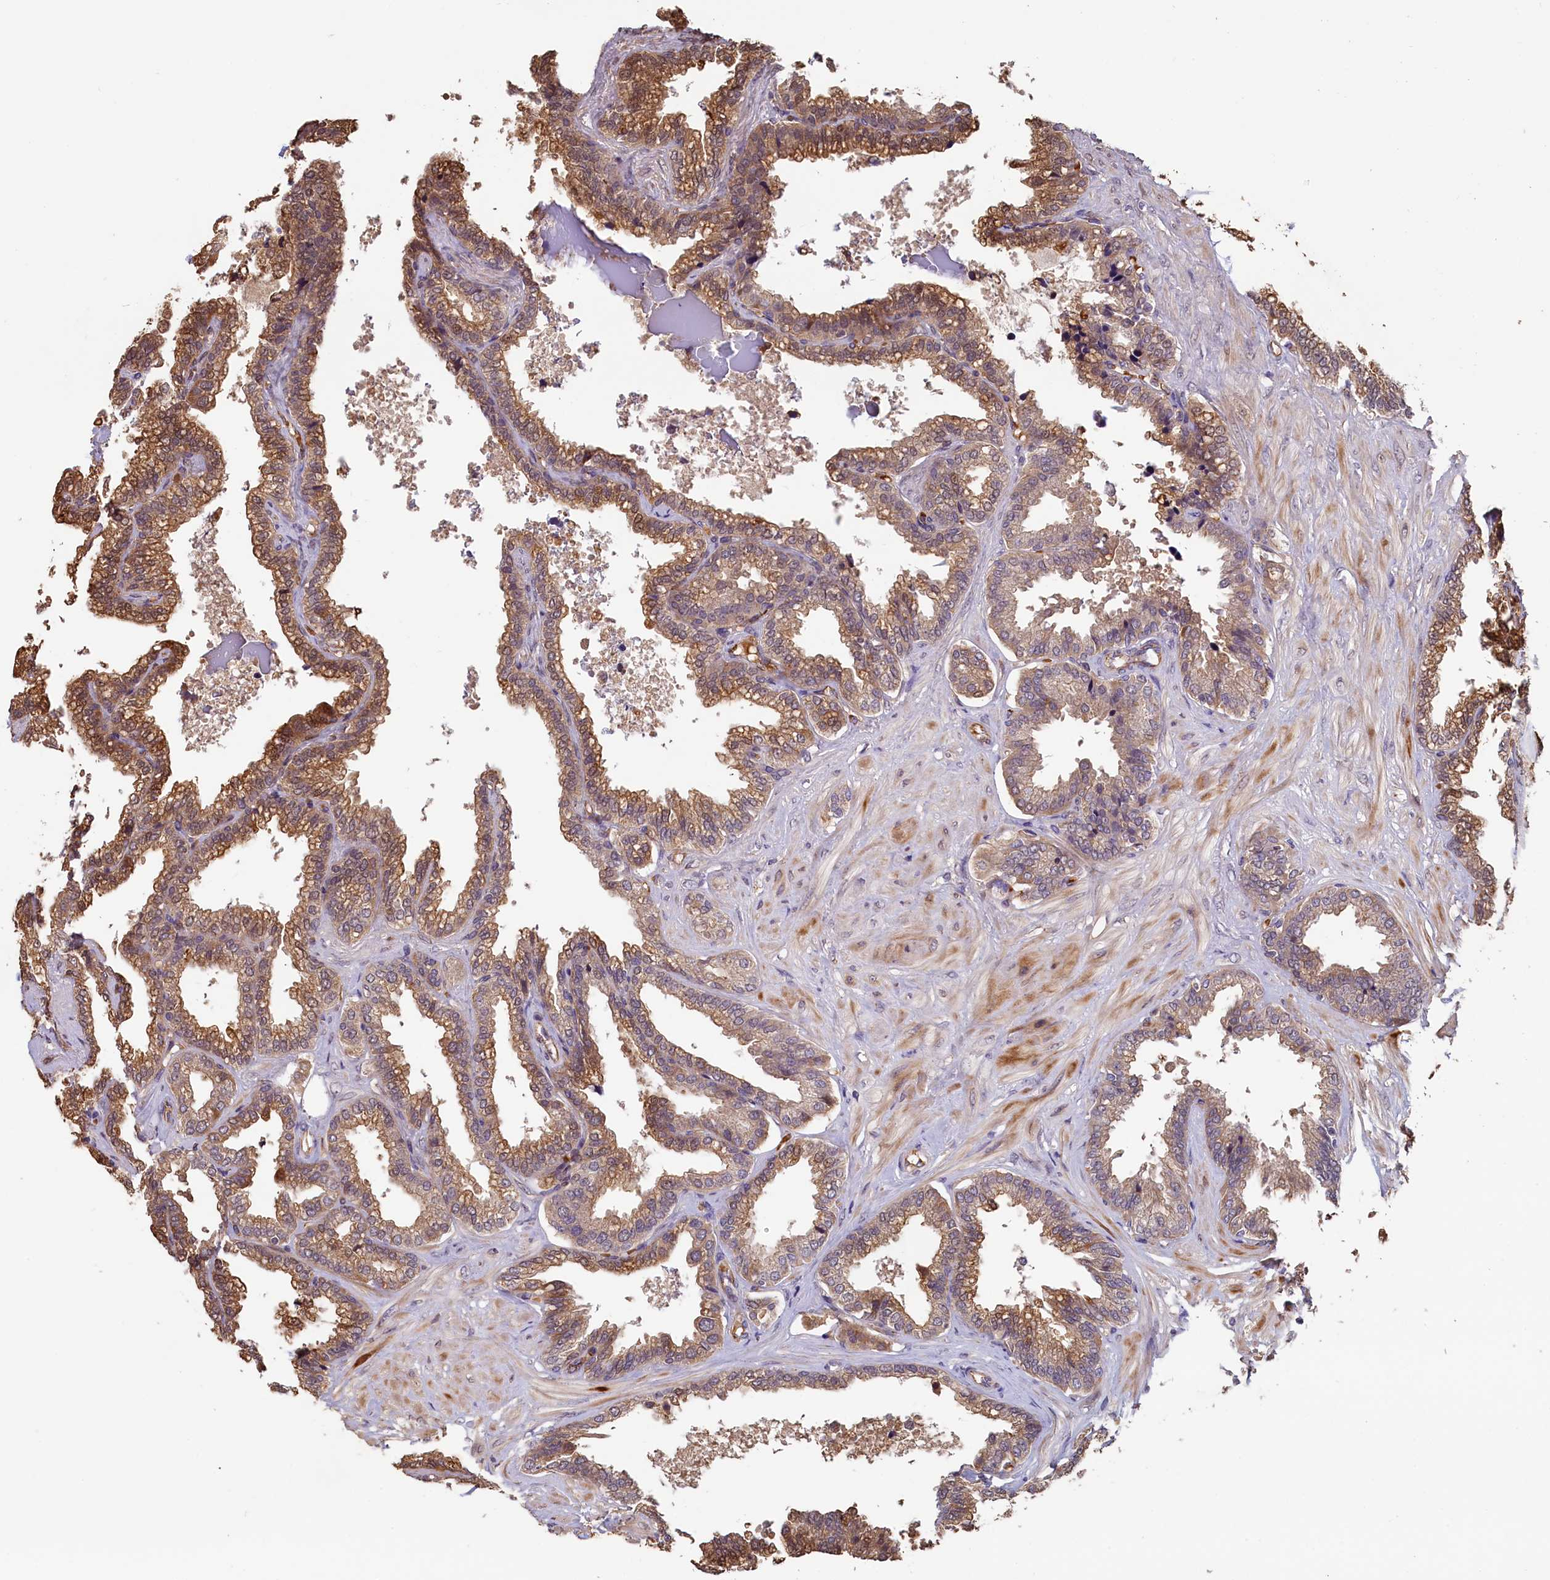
{"staining": {"intensity": "moderate", "quantity": ">75%", "location": "cytoplasmic/membranous"}, "tissue": "seminal vesicle", "cell_type": "Glandular cells", "image_type": "normal", "snomed": [{"axis": "morphology", "description": "Normal tissue, NOS"}, {"axis": "topography", "description": "Seminal veicle"}], "caption": "Immunohistochemistry of benign seminal vesicle displays medium levels of moderate cytoplasmic/membranous positivity in about >75% of glandular cells.", "gene": "ACSBG1", "patient": {"sex": "male", "age": 46}}